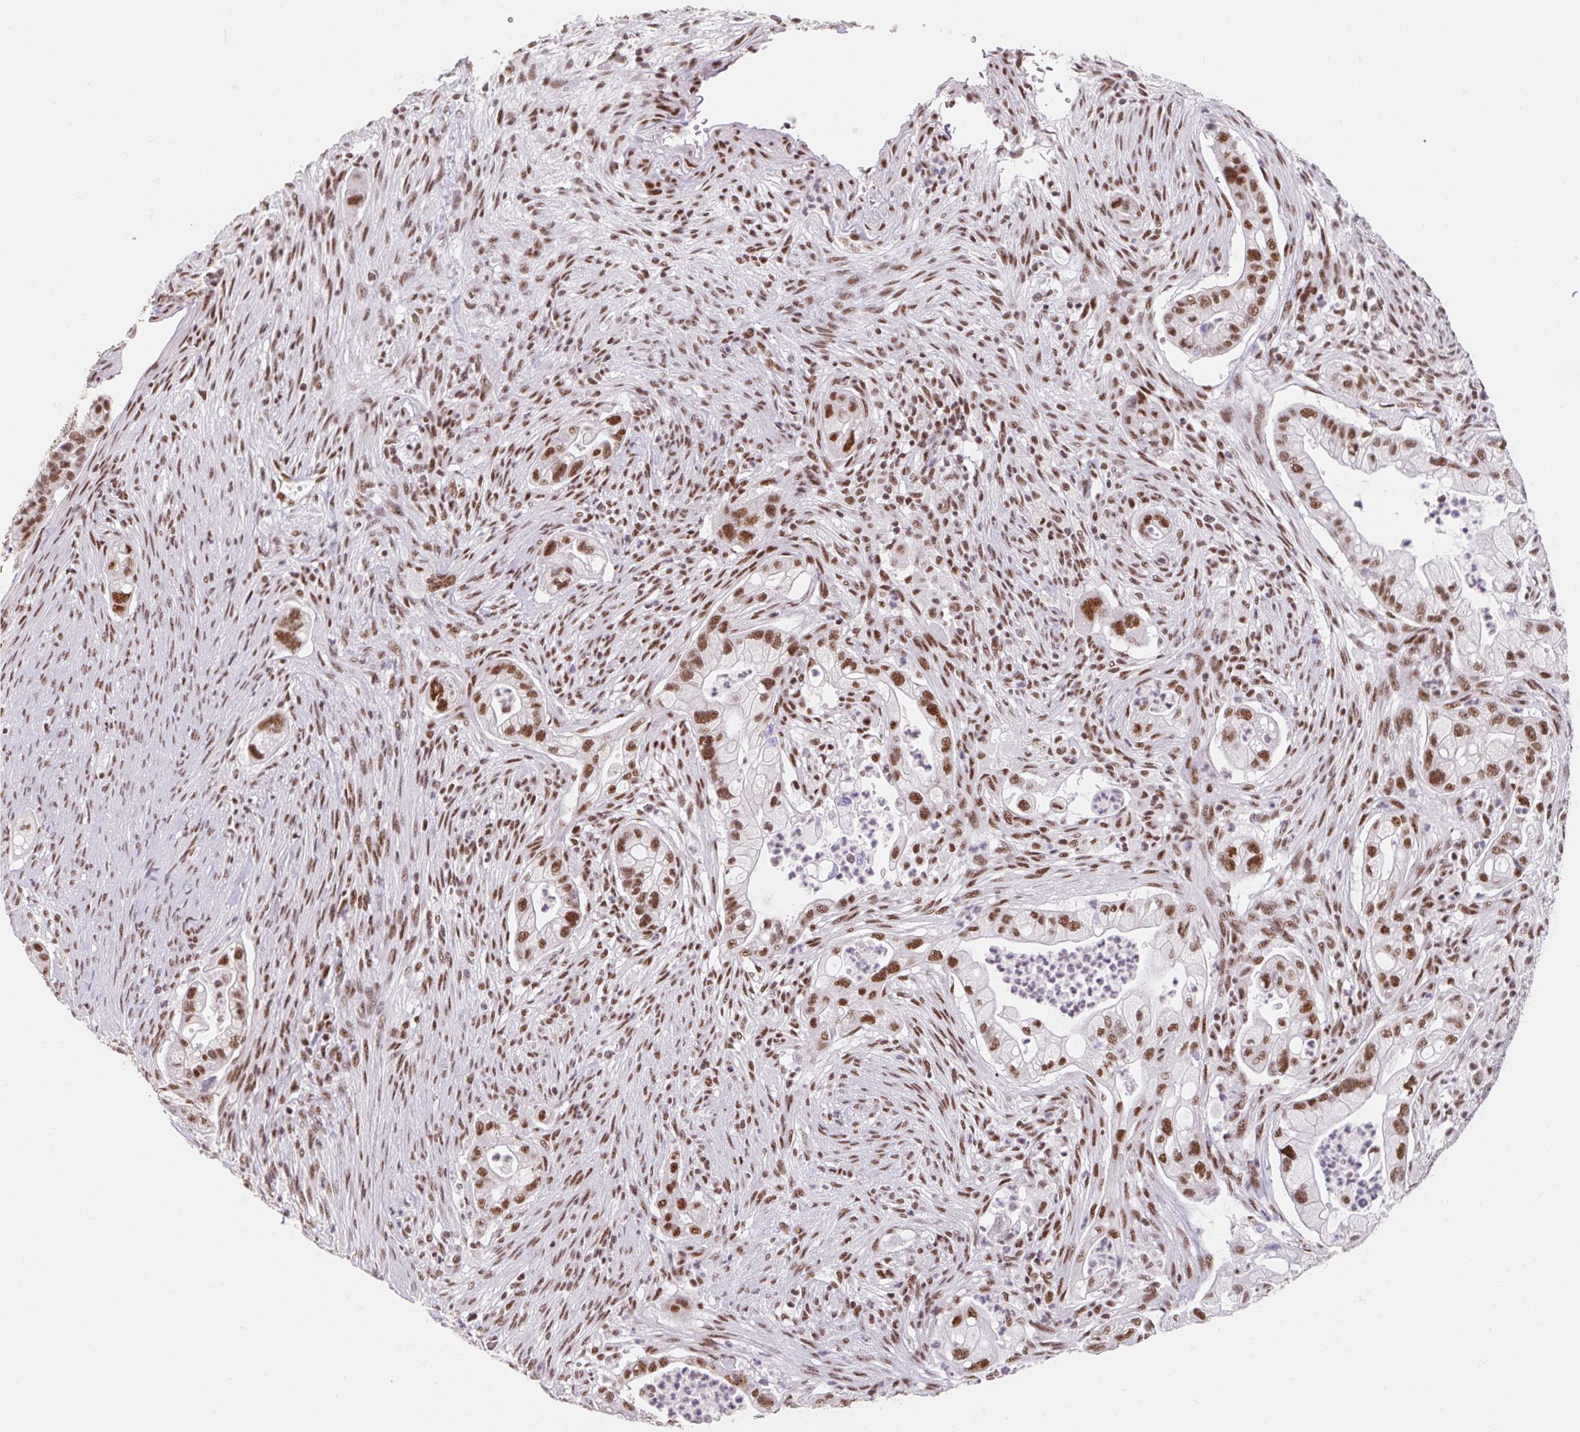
{"staining": {"intensity": "strong", "quantity": ">75%", "location": "nuclear"}, "tissue": "pancreatic cancer", "cell_type": "Tumor cells", "image_type": "cancer", "snomed": [{"axis": "morphology", "description": "Adenocarcinoma, NOS"}, {"axis": "topography", "description": "Pancreas"}], "caption": "Brown immunohistochemical staining in human pancreatic cancer (adenocarcinoma) shows strong nuclear expression in about >75% of tumor cells.", "gene": "SRSF10", "patient": {"sex": "male", "age": 44}}